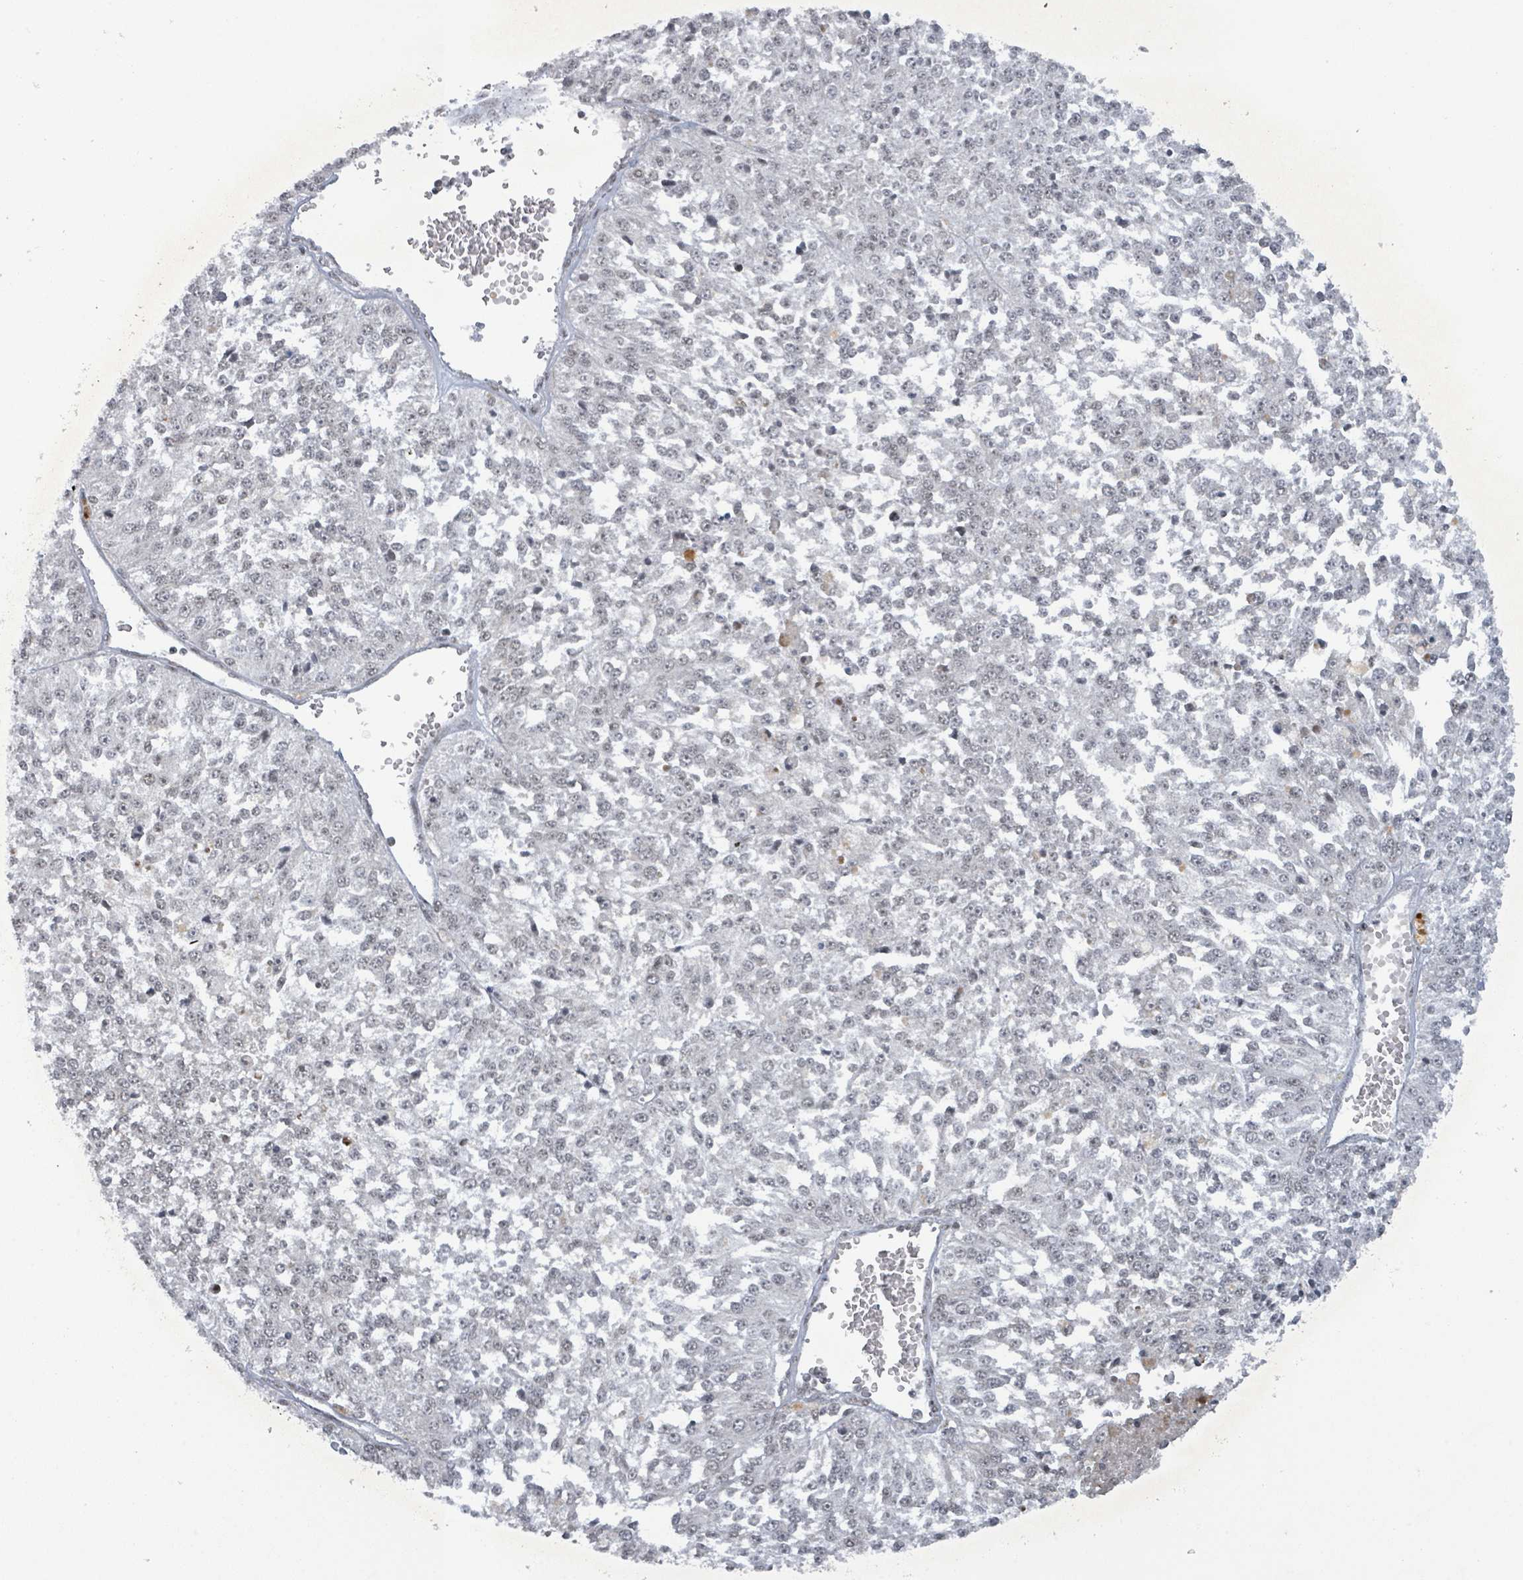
{"staining": {"intensity": "negative", "quantity": "none", "location": "none"}, "tissue": "melanoma", "cell_type": "Tumor cells", "image_type": "cancer", "snomed": [{"axis": "morphology", "description": "Malignant melanoma, NOS"}, {"axis": "topography", "description": "Skin"}], "caption": "Immunohistochemistry of human melanoma shows no expression in tumor cells. (DAB (3,3'-diaminobenzidine) IHC with hematoxylin counter stain).", "gene": "BANP", "patient": {"sex": "female", "age": 64}}